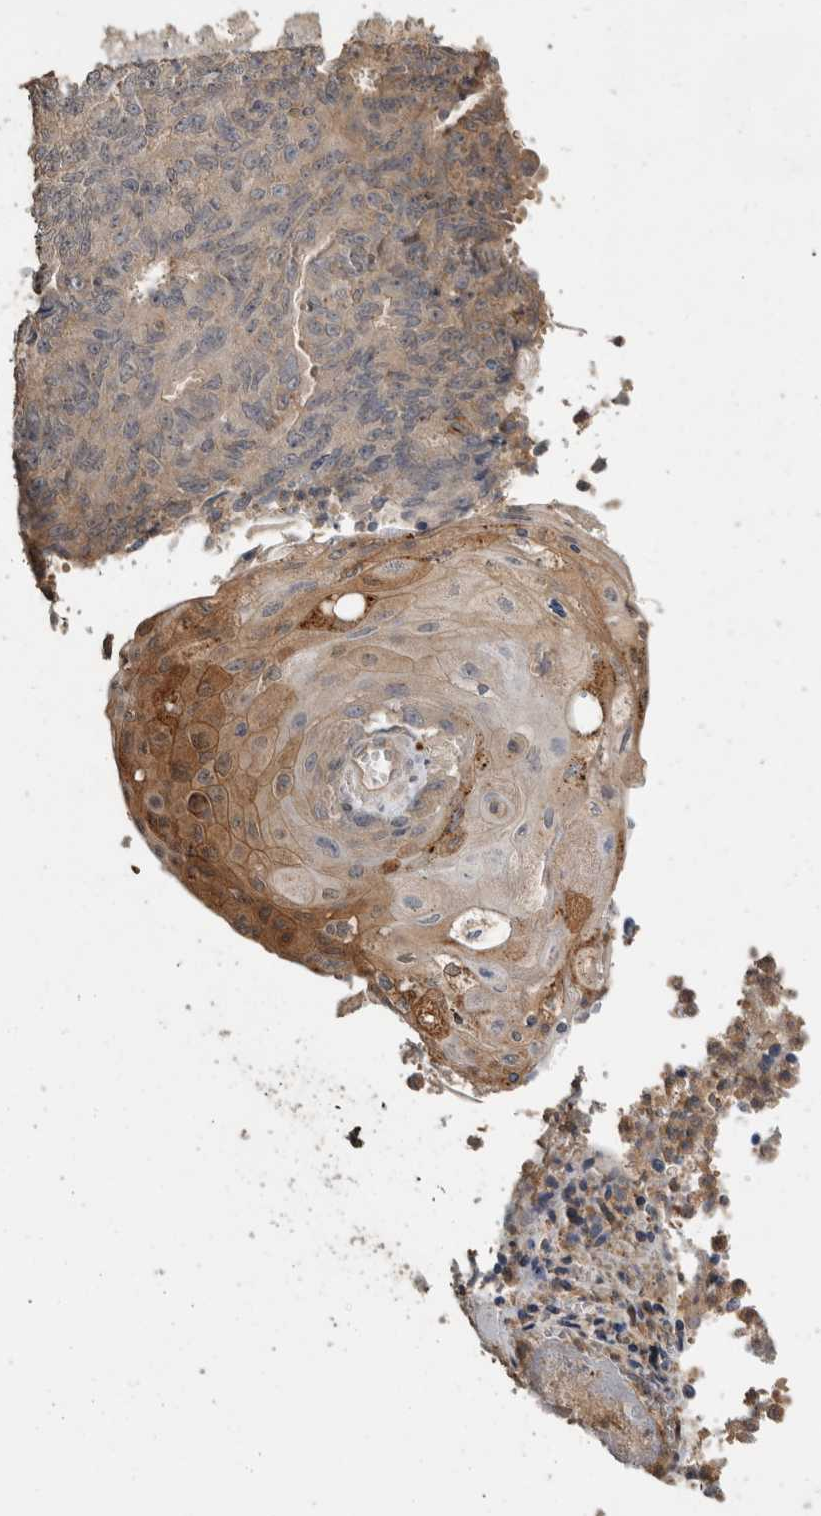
{"staining": {"intensity": "weak", "quantity": "25%-75%", "location": "cytoplasmic/membranous"}, "tissue": "endometrial cancer", "cell_type": "Tumor cells", "image_type": "cancer", "snomed": [{"axis": "morphology", "description": "Adenocarcinoma, NOS"}, {"axis": "topography", "description": "Endometrium"}], "caption": "Endometrial cancer (adenocarcinoma) stained for a protein displays weak cytoplasmic/membranous positivity in tumor cells.", "gene": "RHPN1", "patient": {"sex": "female", "age": 32}}